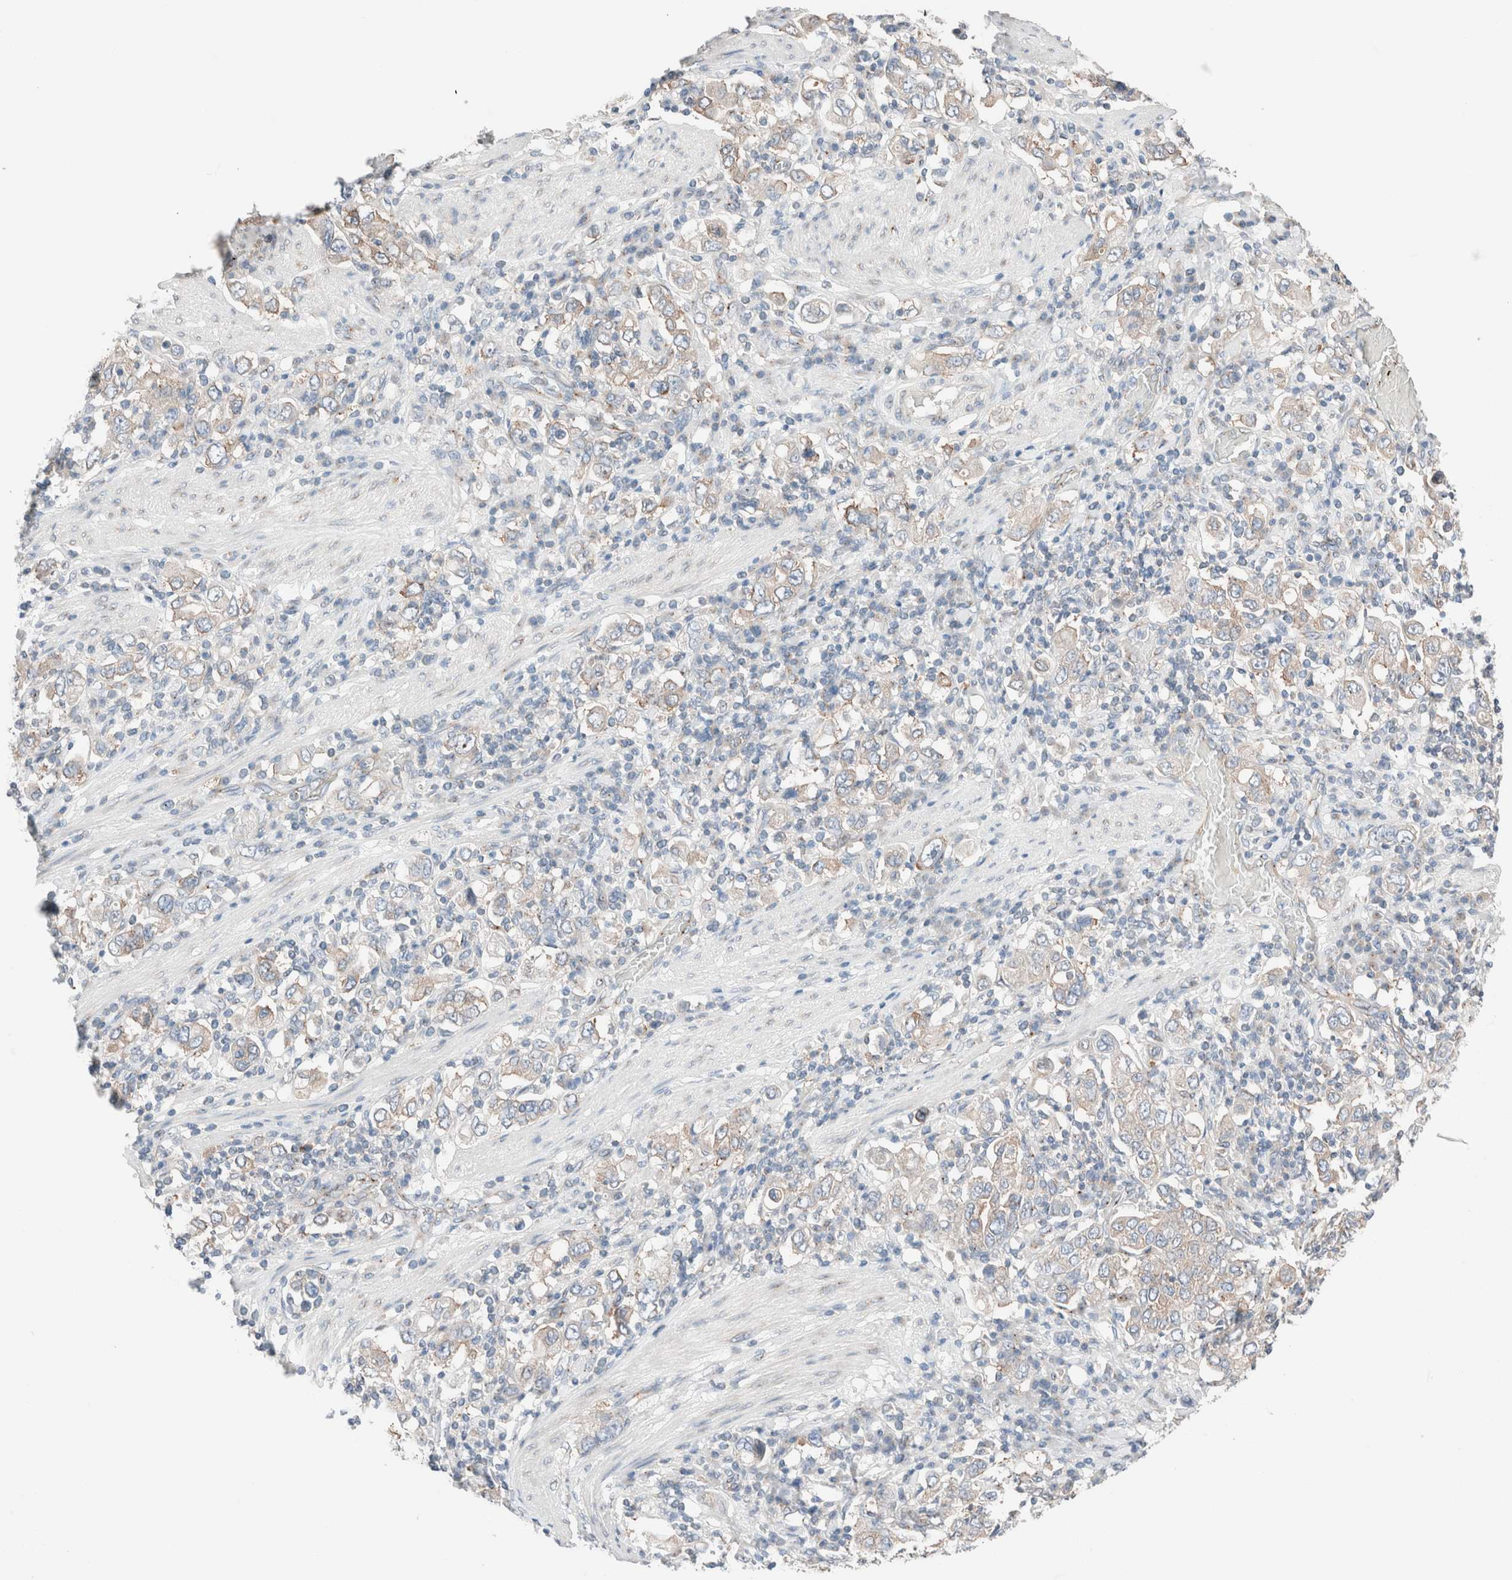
{"staining": {"intensity": "weak", "quantity": ">75%", "location": "cytoplasmic/membranous"}, "tissue": "stomach cancer", "cell_type": "Tumor cells", "image_type": "cancer", "snomed": [{"axis": "morphology", "description": "Adenocarcinoma, NOS"}, {"axis": "topography", "description": "Stomach, upper"}], "caption": "This image demonstrates adenocarcinoma (stomach) stained with IHC to label a protein in brown. The cytoplasmic/membranous of tumor cells show weak positivity for the protein. Nuclei are counter-stained blue.", "gene": "CASC3", "patient": {"sex": "male", "age": 62}}